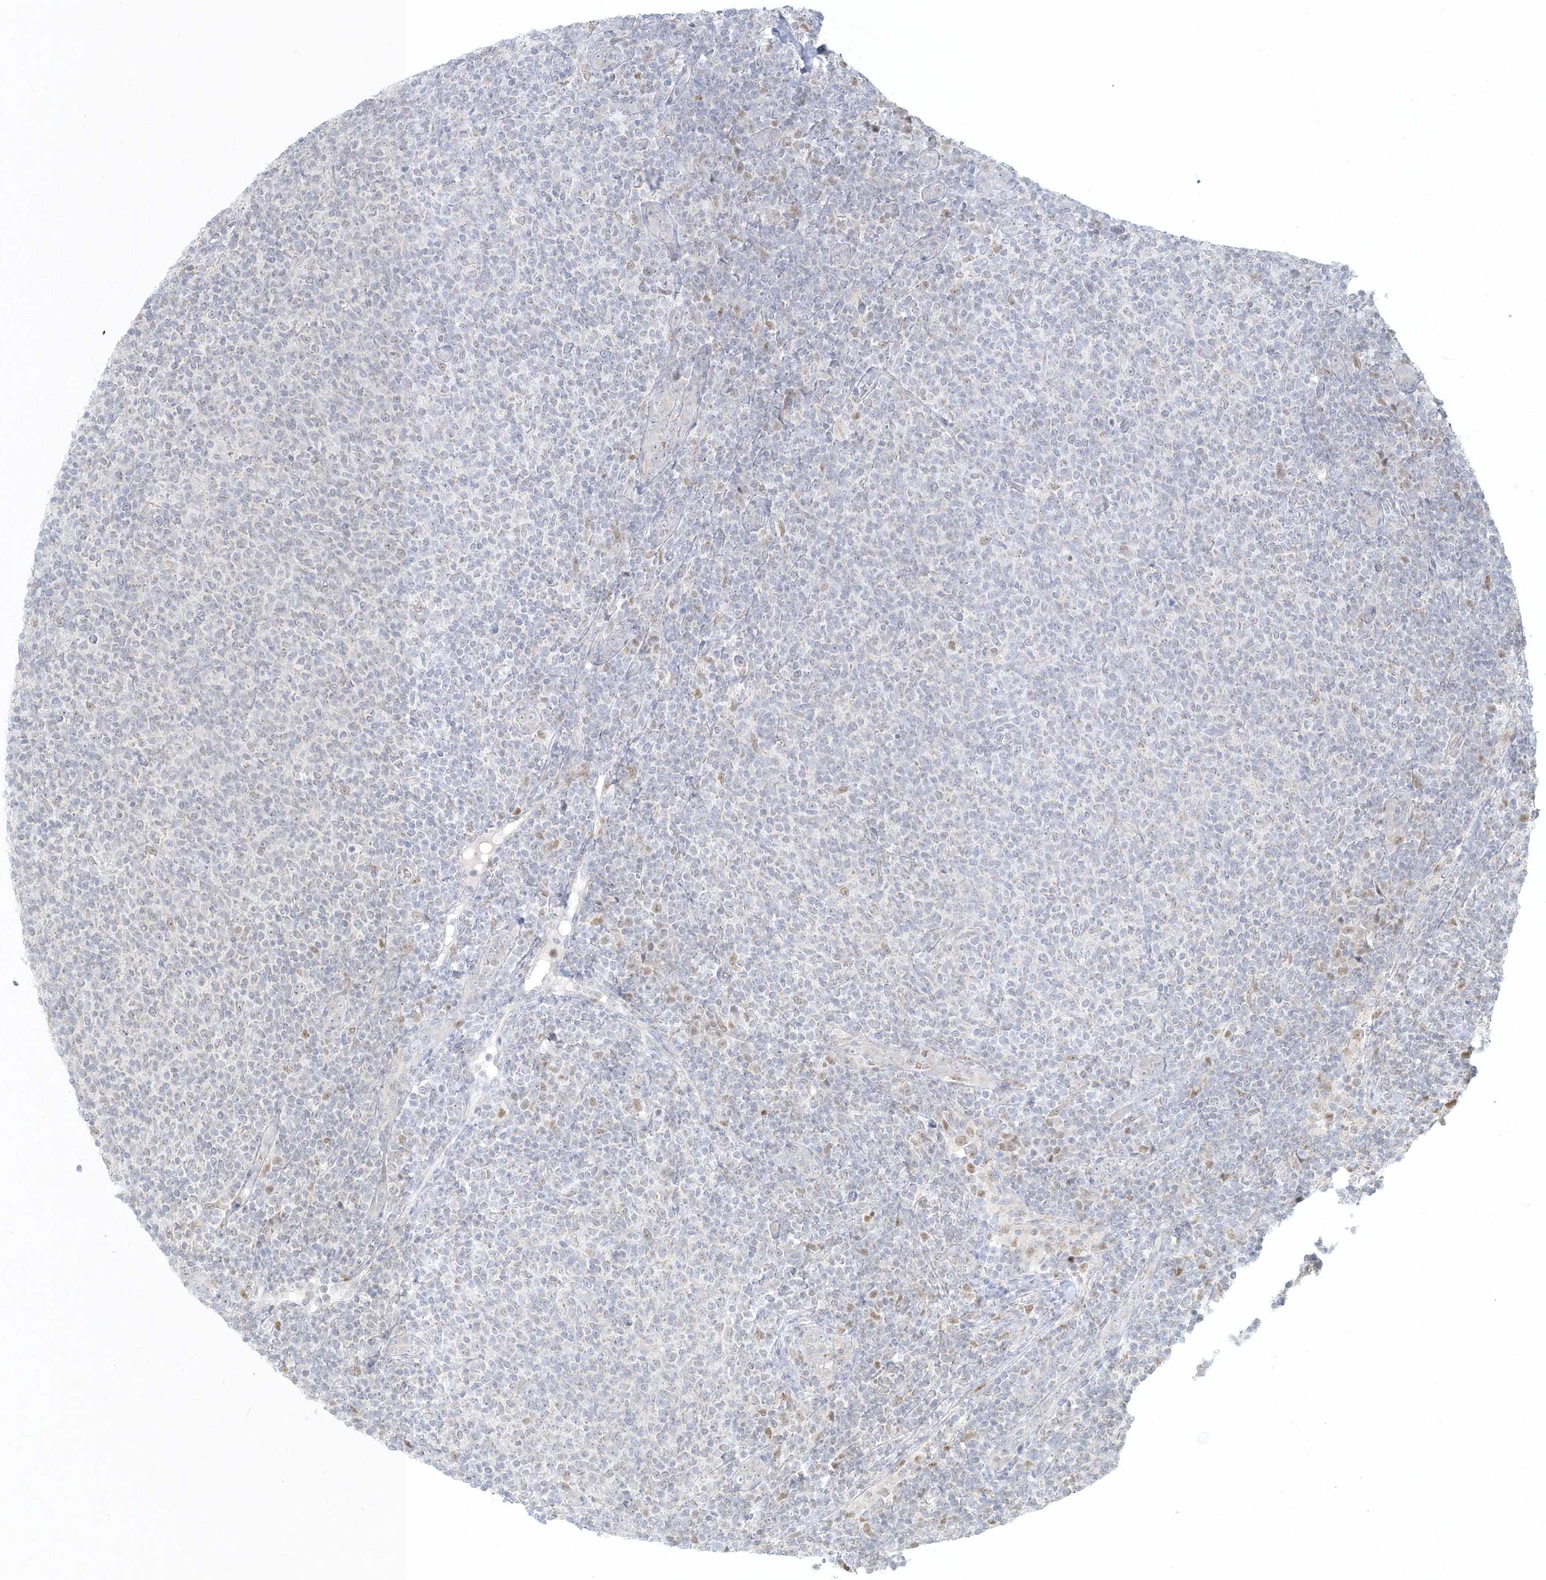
{"staining": {"intensity": "negative", "quantity": "none", "location": "none"}, "tissue": "lymphoma", "cell_type": "Tumor cells", "image_type": "cancer", "snomed": [{"axis": "morphology", "description": "Malignant lymphoma, non-Hodgkin's type, Low grade"}, {"axis": "topography", "description": "Lymph node"}], "caption": "Image shows no significant protein expression in tumor cells of lymphoma.", "gene": "CTDNEP1", "patient": {"sex": "male", "age": 66}}